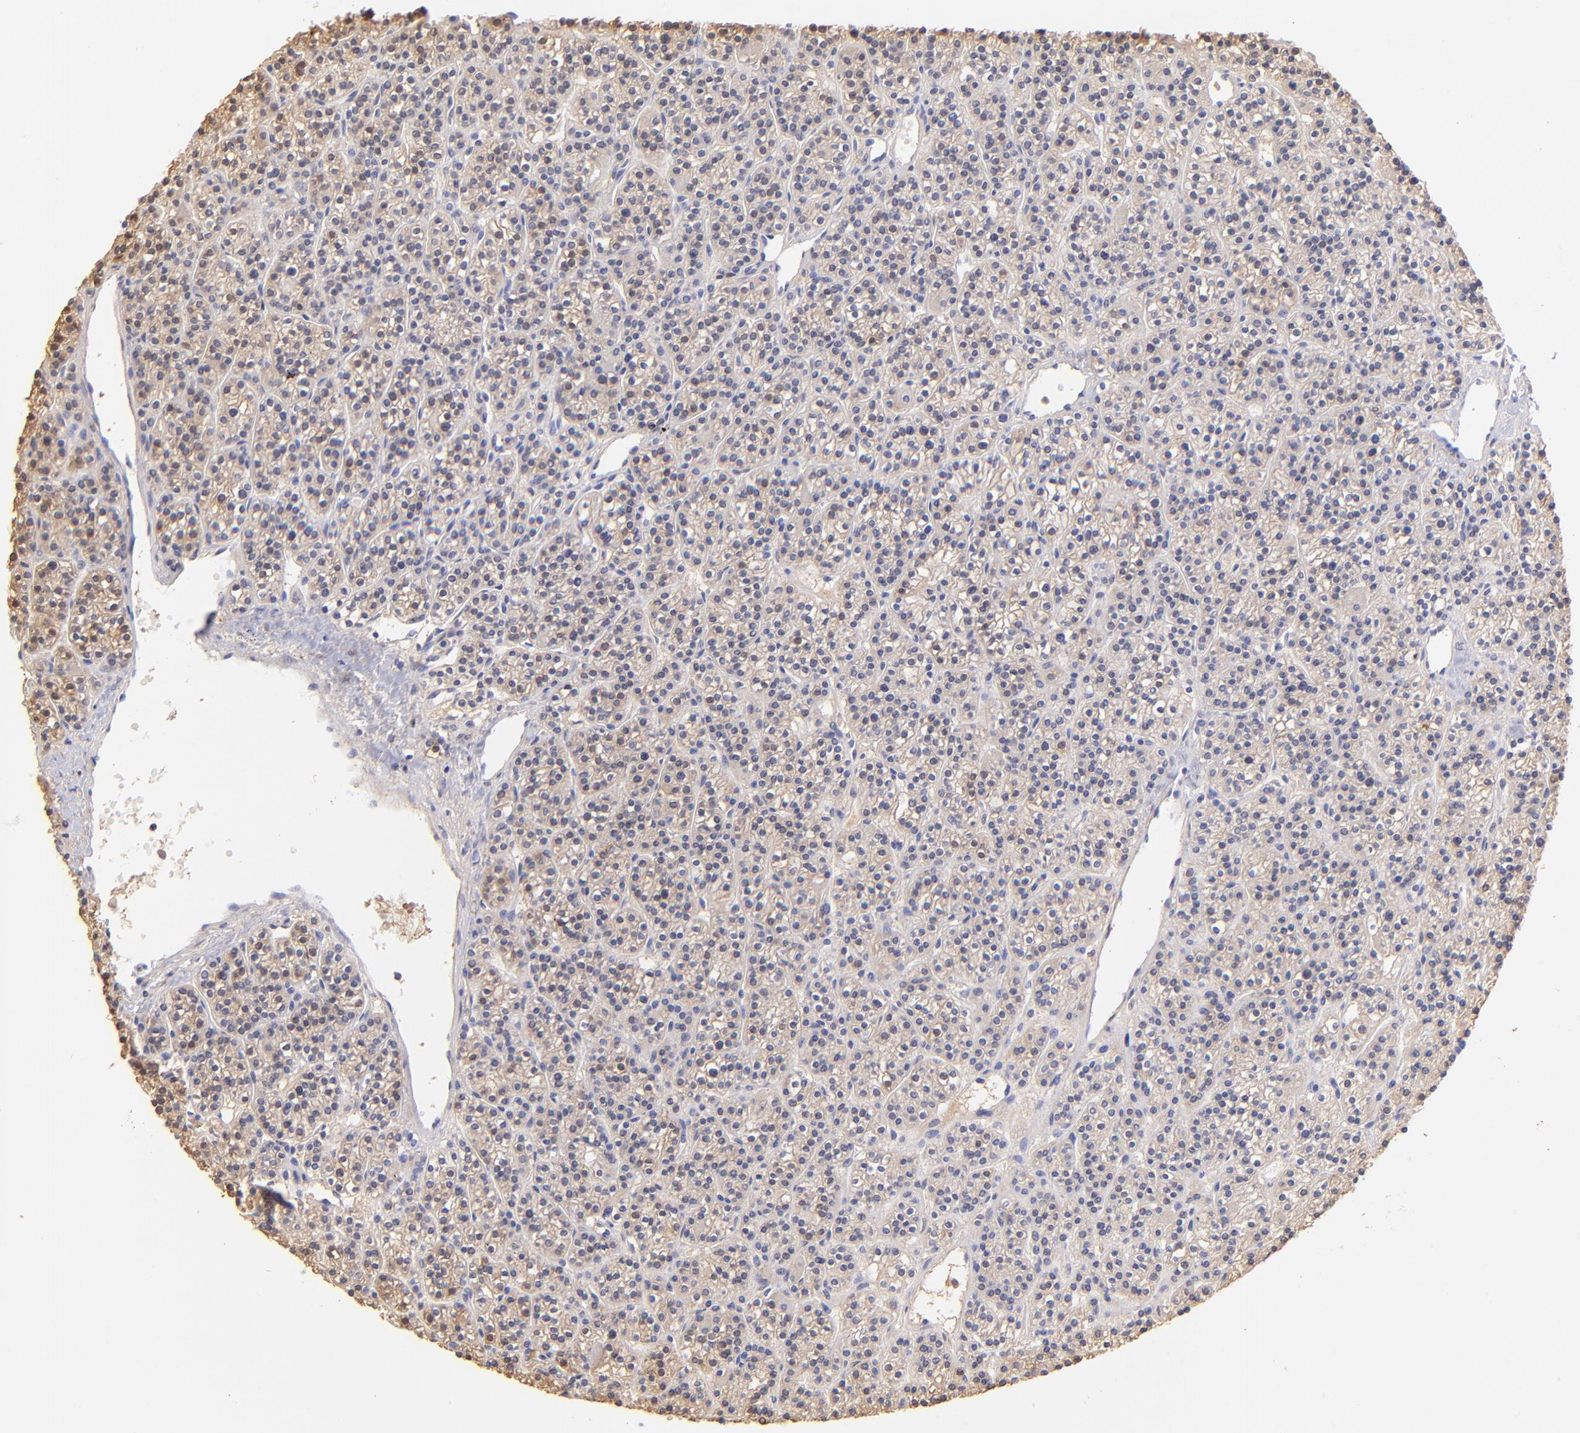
{"staining": {"intensity": "negative", "quantity": "none", "location": "none"}, "tissue": "parathyroid gland", "cell_type": "Glandular cells", "image_type": "normal", "snomed": [{"axis": "morphology", "description": "Normal tissue, NOS"}, {"axis": "topography", "description": "Parathyroid gland"}], "caption": "Immunohistochemistry (IHC) photomicrograph of benign parathyroid gland: parathyroid gland stained with DAB shows no significant protein staining in glandular cells.", "gene": "ALDH1A1", "patient": {"sex": "female", "age": 50}}